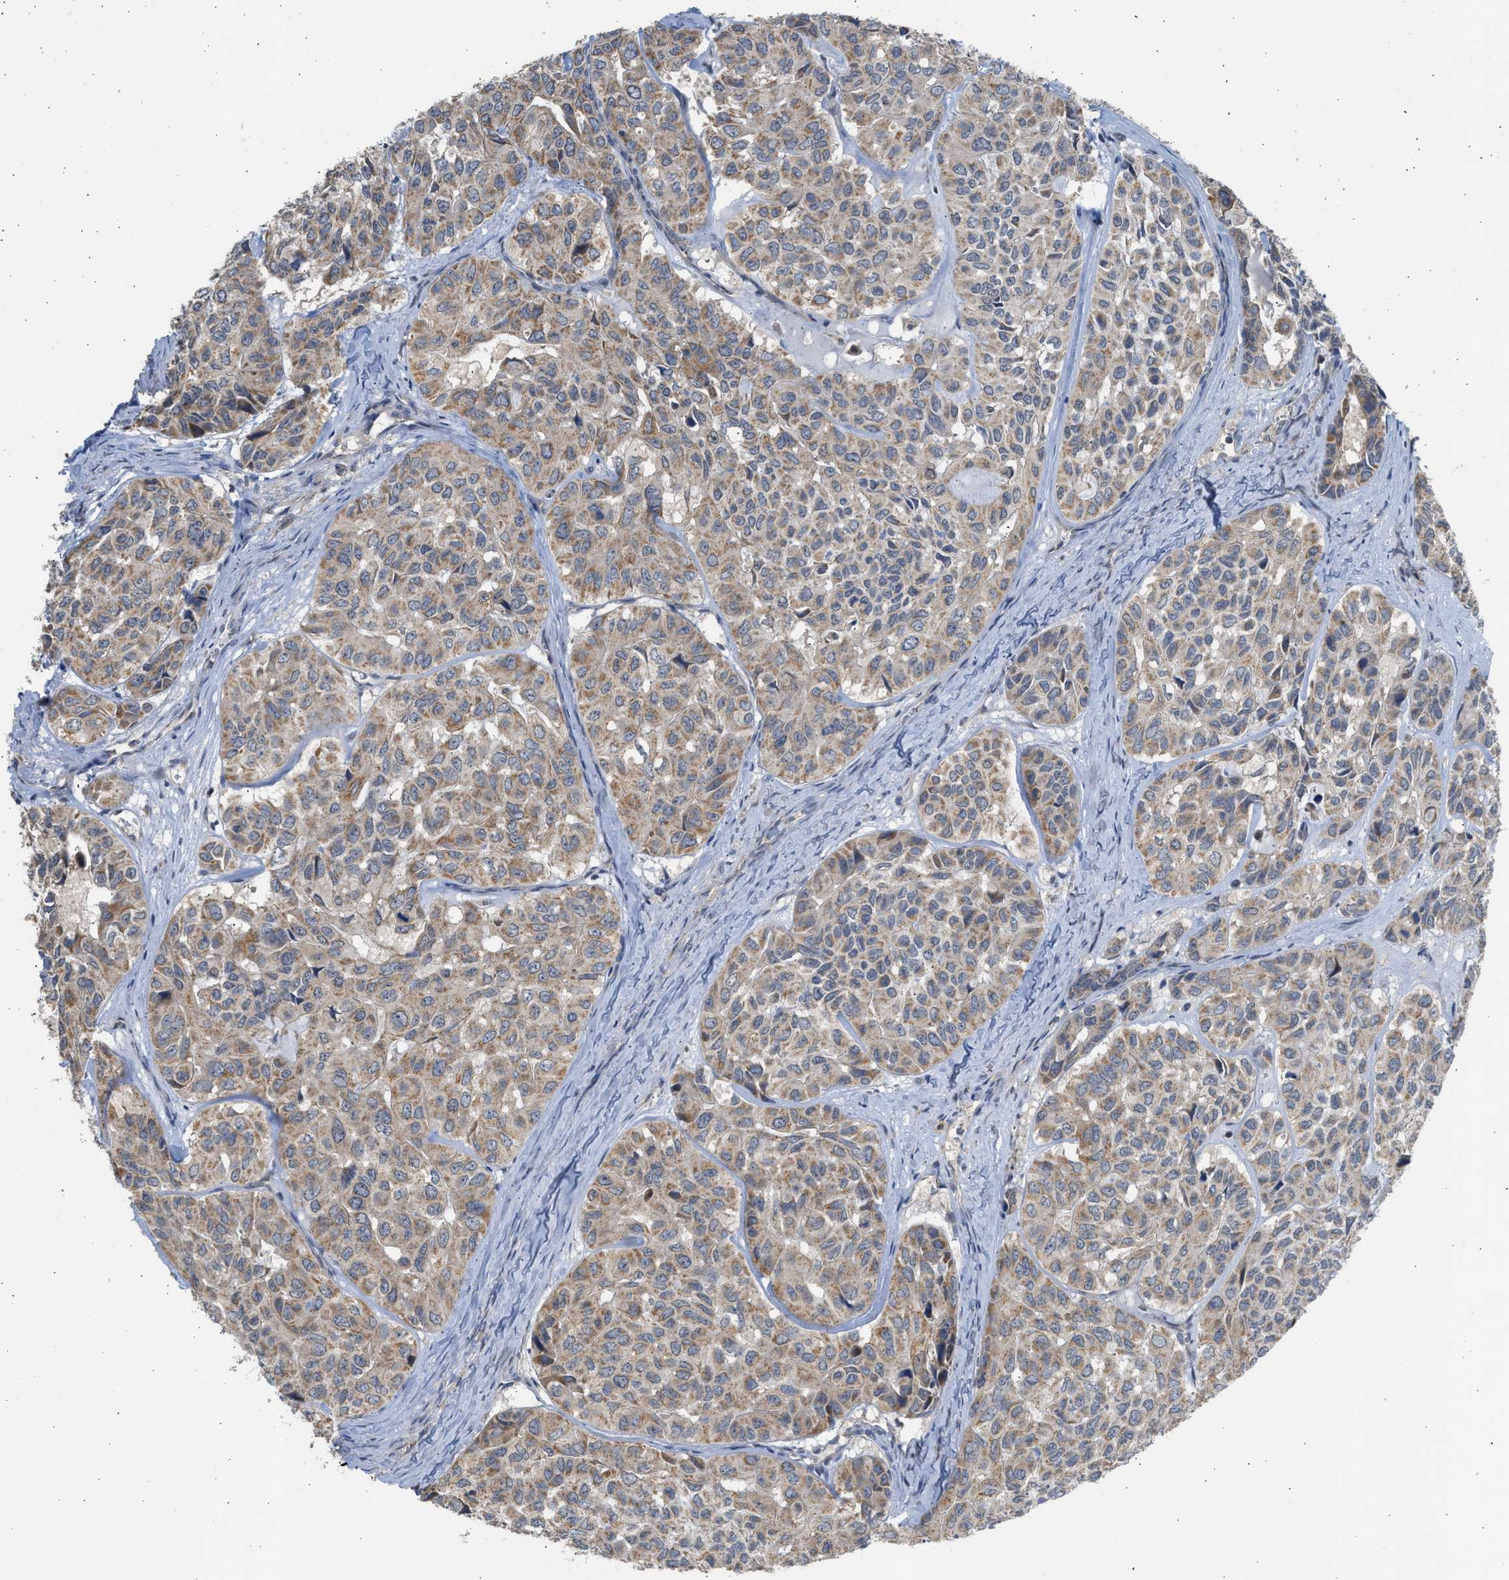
{"staining": {"intensity": "moderate", "quantity": ">75%", "location": "cytoplasmic/membranous"}, "tissue": "head and neck cancer", "cell_type": "Tumor cells", "image_type": "cancer", "snomed": [{"axis": "morphology", "description": "Adenocarcinoma, NOS"}, {"axis": "topography", "description": "Salivary gland, NOS"}, {"axis": "topography", "description": "Head-Neck"}], "caption": "IHC photomicrograph of human head and neck cancer stained for a protein (brown), which demonstrates medium levels of moderate cytoplasmic/membranous staining in approximately >75% of tumor cells.", "gene": "CYP1A1", "patient": {"sex": "female", "age": 76}}